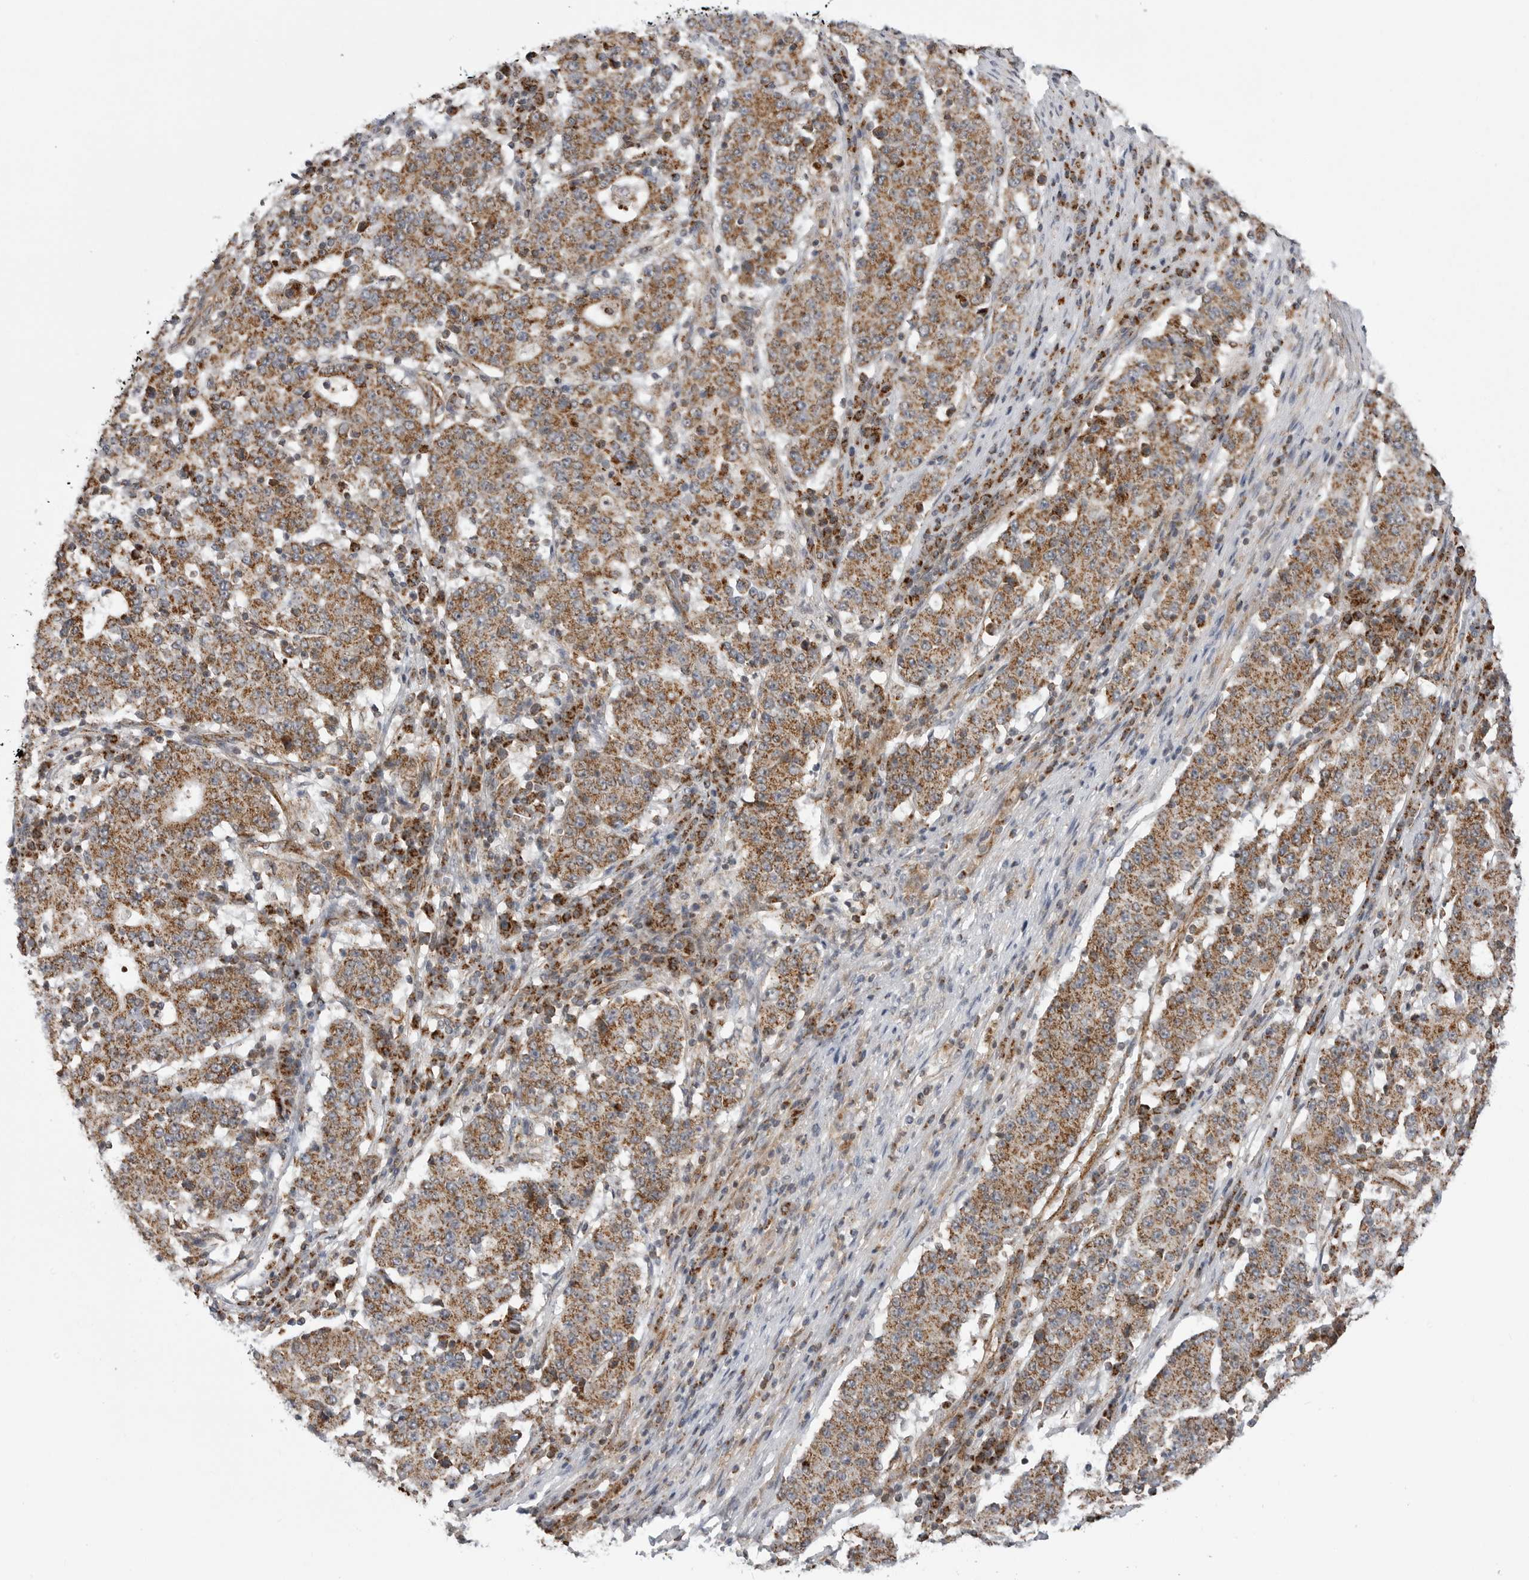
{"staining": {"intensity": "moderate", "quantity": ">75%", "location": "cytoplasmic/membranous"}, "tissue": "stomach cancer", "cell_type": "Tumor cells", "image_type": "cancer", "snomed": [{"axis": "morphology", "description": "Adenocarcinoma, NOS"}, {"axis": "topography", "description": "Stomach"}], "caption": "Brown immunohistochemical staining in adenocarcinoma (stomach) demonstrates moderate cytoplasmic/membranous expression in about >75% of tumor cells.", "gene": "FH", "patient": {"sex": "male", "age": 59}}